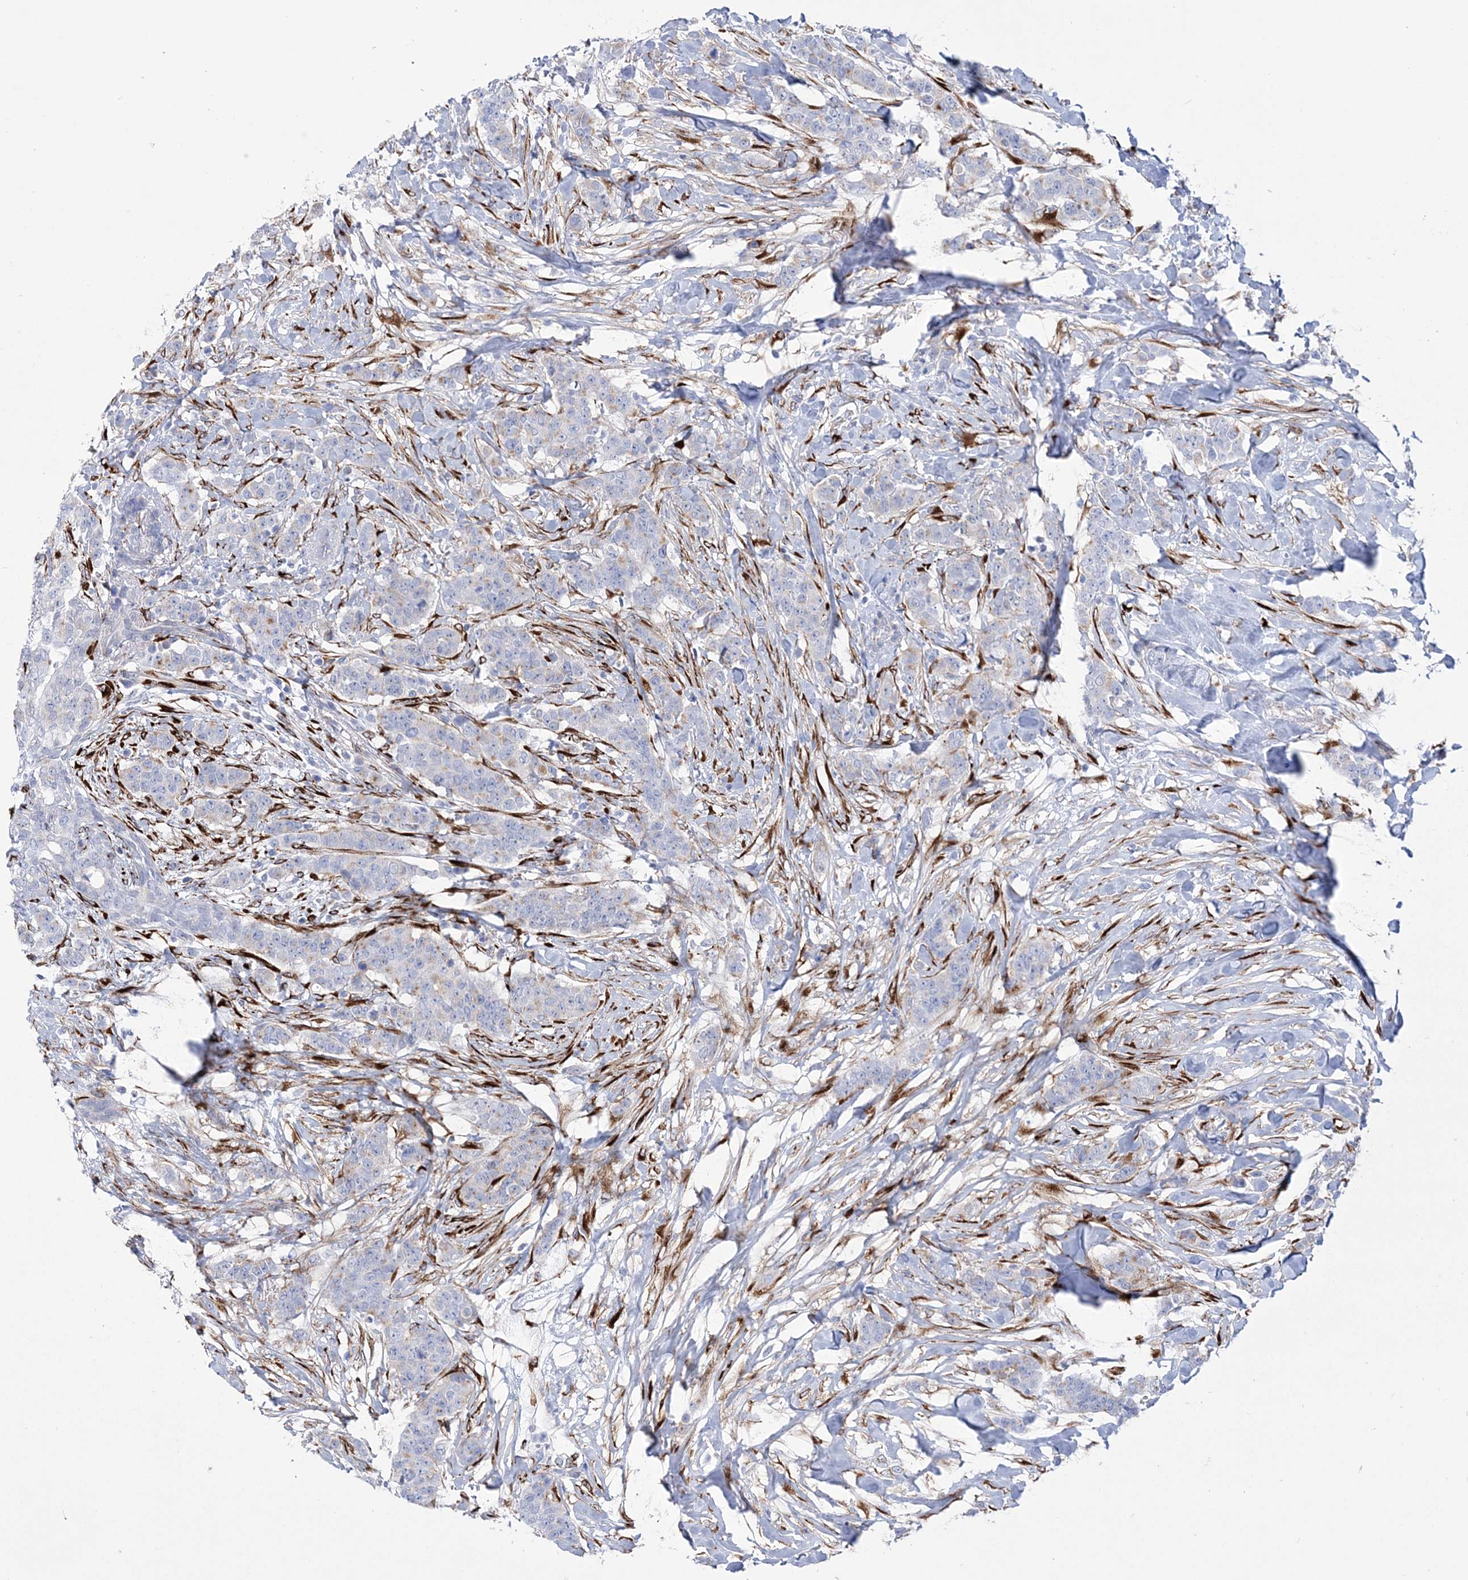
{"staining": {"intensity": "negative", "quantity": "none", "location": "none"}, "tissue": "breast cancer", "cell_type": "Tumor cells", "image_type": "cancer", "snomed": [{"axis": "morphology", "description": "Duct carcinoma"}, {"axis": "topography", "description": "Breast"}], "caption": "Immunohistochemistry (IHC) micrograph of human breast cancer (invasive ductal carcinoma) stained for a protein (brown), which displays no staining in tumor cells.", "gene": "RAB11FIP5", "patient": {"sex": "female", "age": 40}}